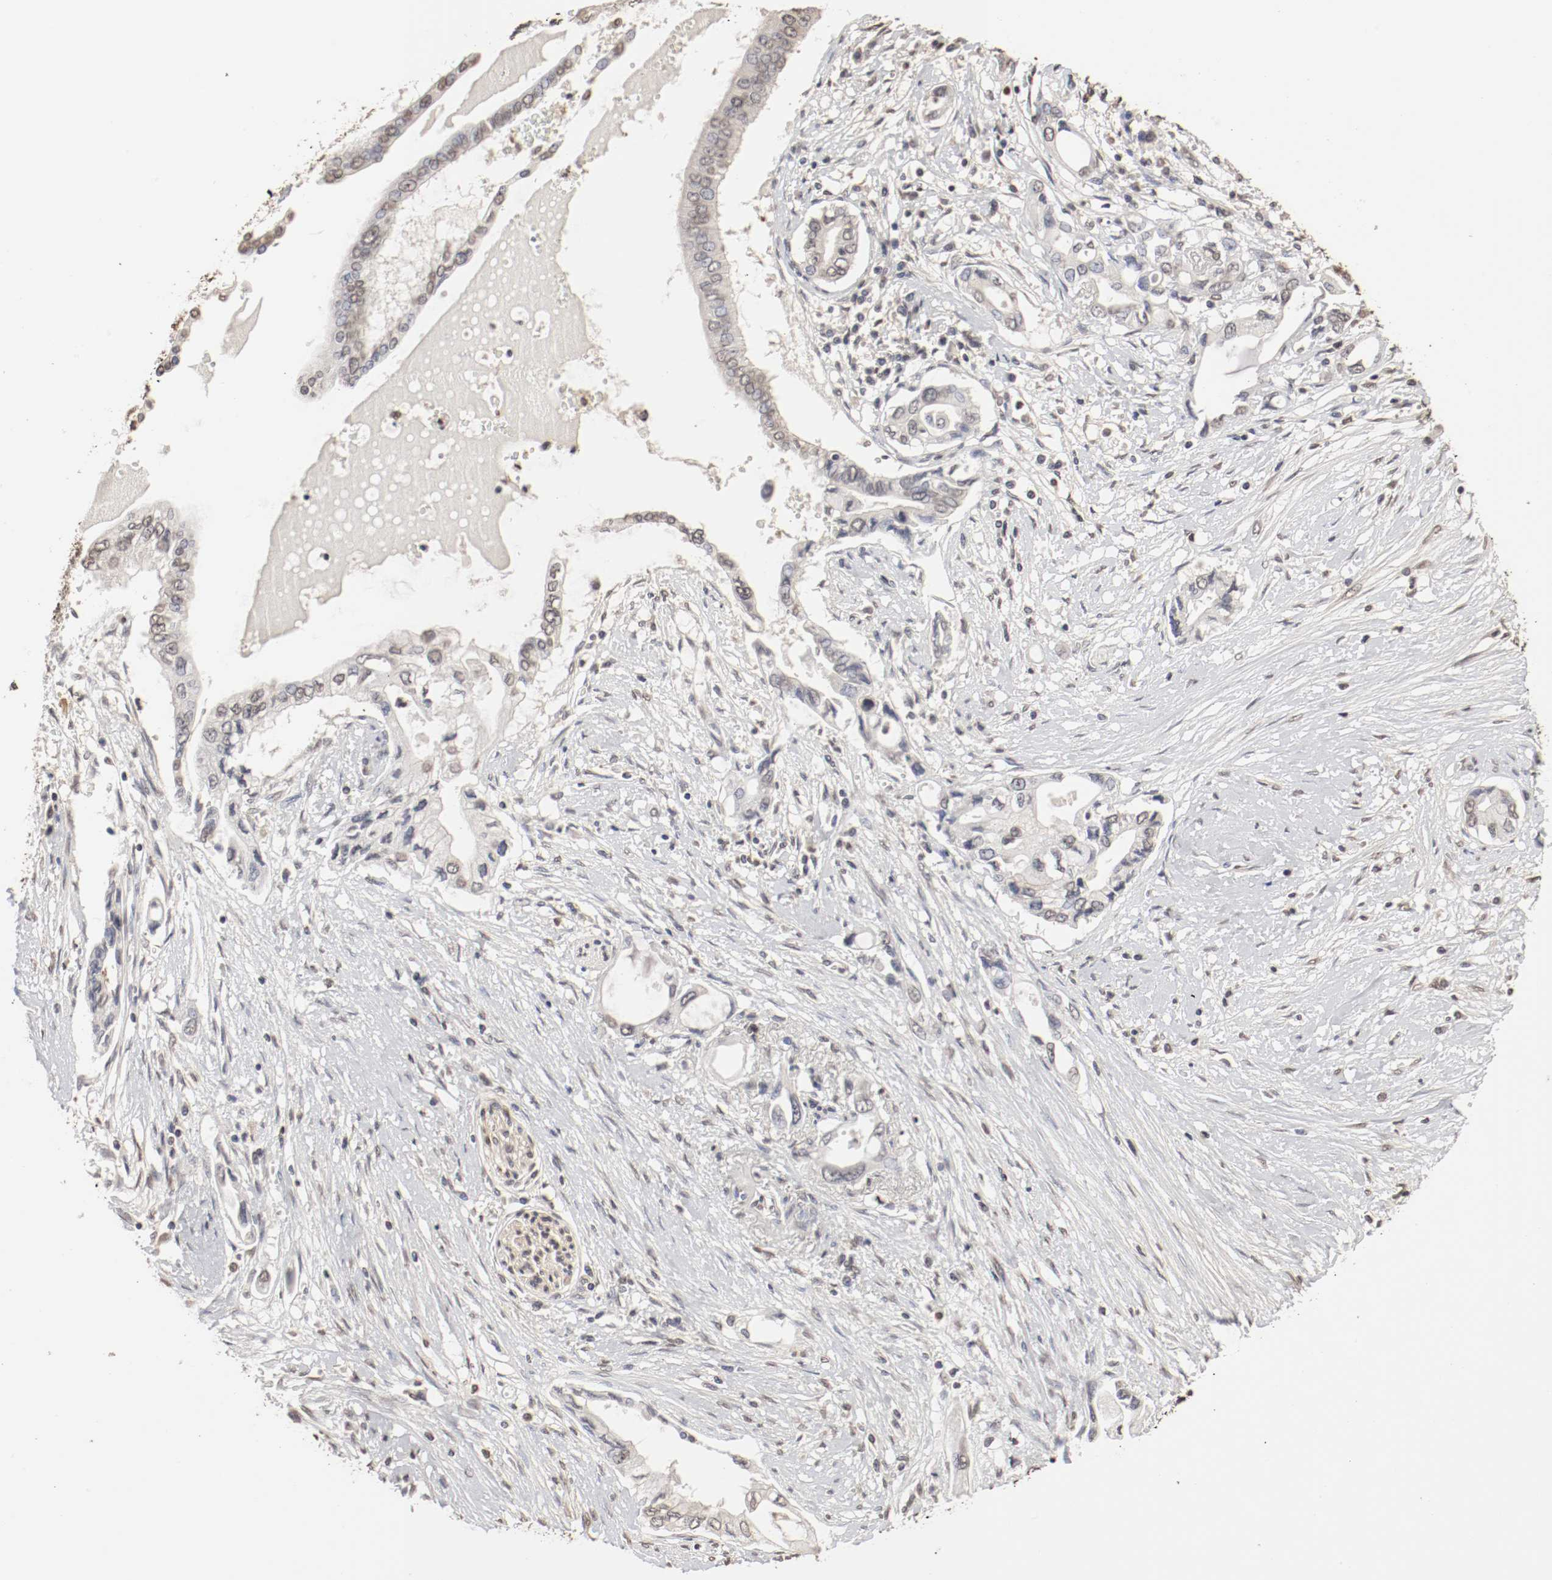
{"staining": {"intensity": "weak", "quantity": "<25%", "location": "cytoplasmic/membranous,nuclear"}, "tissue": "pancreatic cancer", "cell_type": "Tumor cells", "image_type": "cancer", "snomed": [{"axis": "morphology", "description": "Adenocarcinoma, NOS"}, {"axis": "topography", "description": "Pancreas"}], "caption": "The immunohistochemistry (IHC) image has no significant staining in tumor cells of pancreatic cancer (adenocarcinoma) tissue.", "gene": "WASL", "patient": {"sex": "female", "age": 57}}